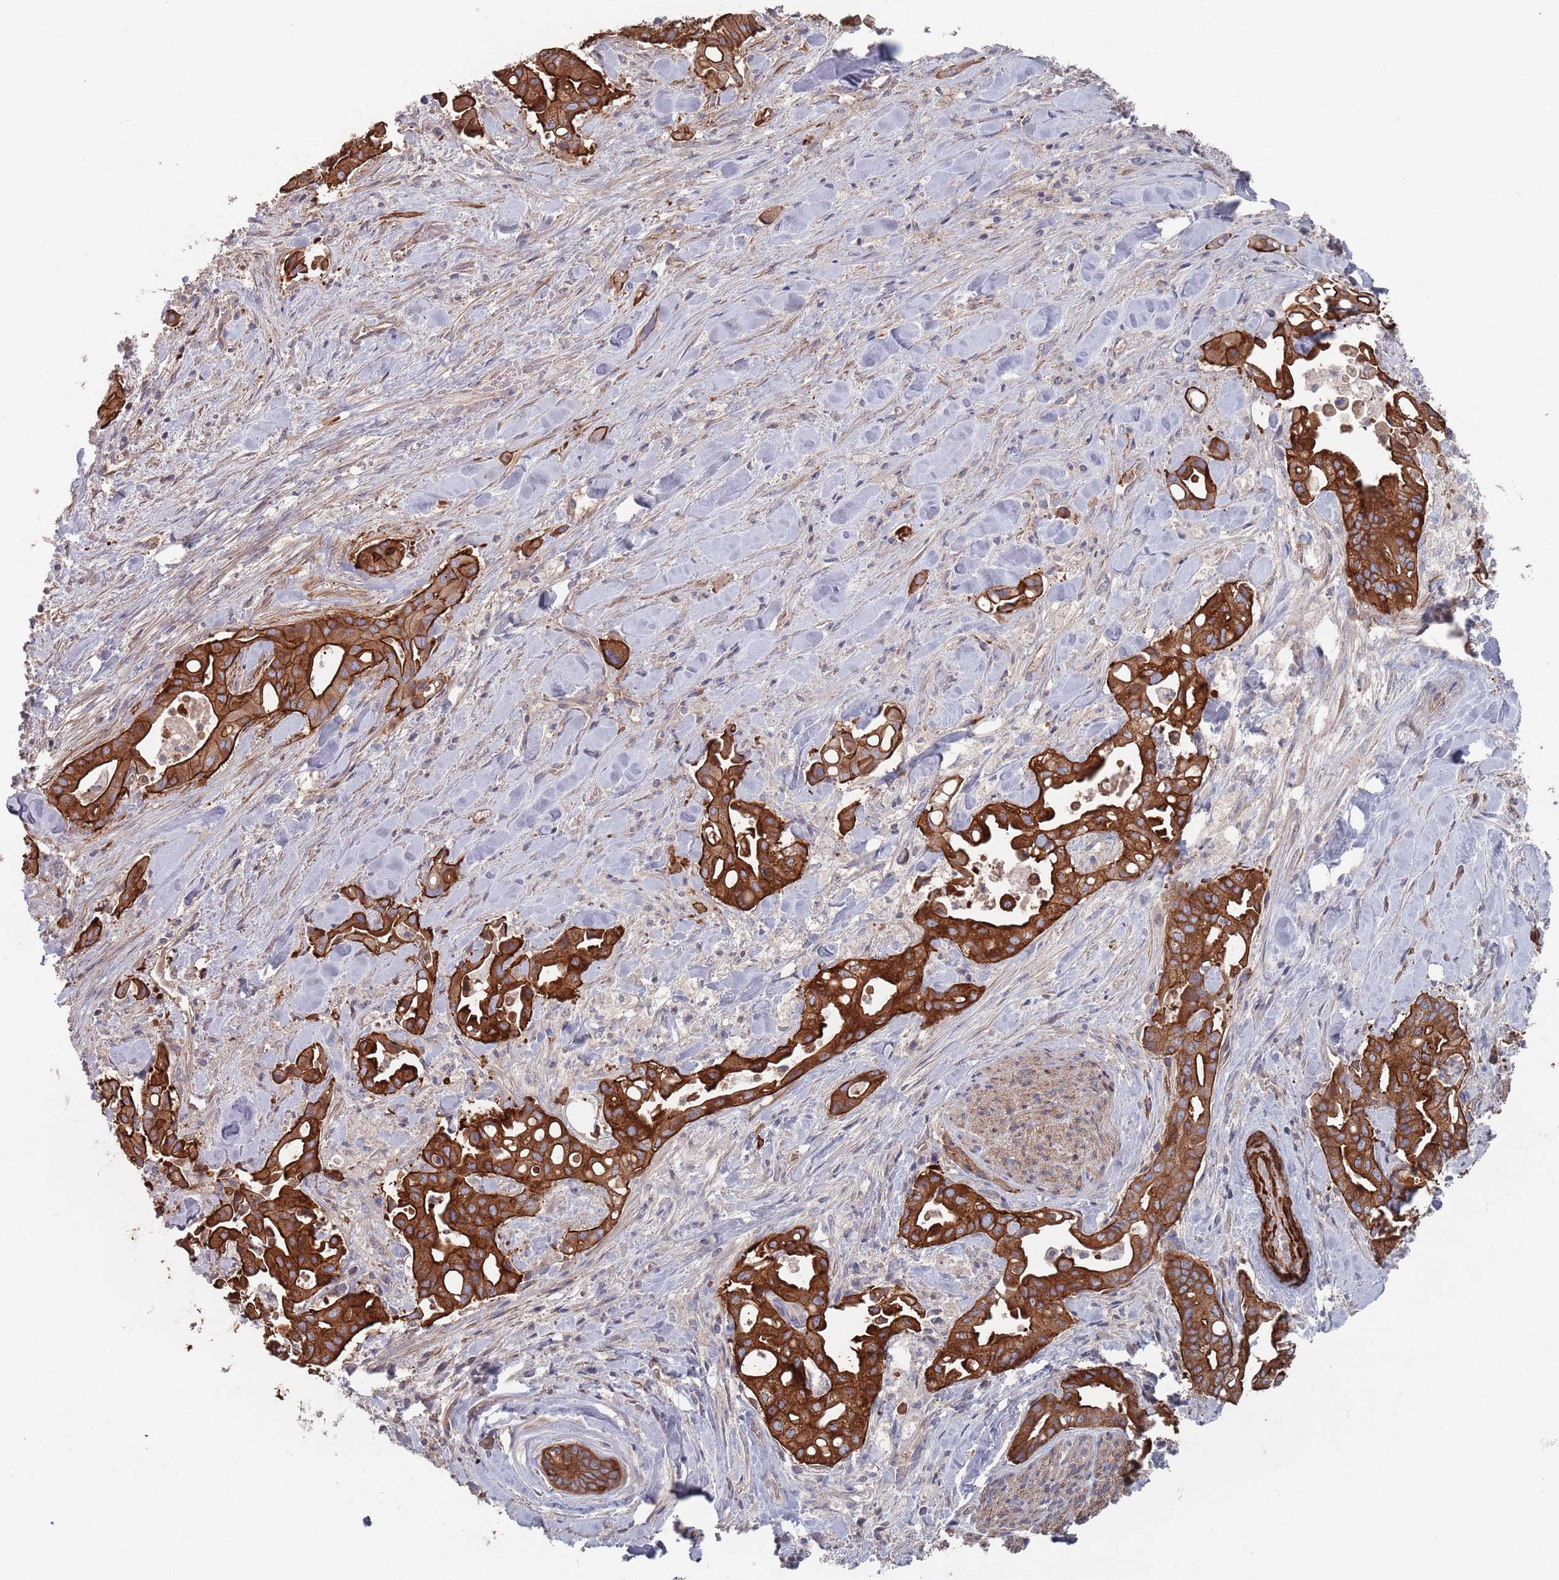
{"staining": {"intensity": "strong", "quantity": ">75%", "location": "cytoplasmic/membranous"}, "tissue": "liver cancer", "cell_type": "Tumor cells", "image_type": "cancer", "snomed": [{"axis": "morphology", "description": "Cholangiocarcinoma"}, {"axis": "topography", "description": "Liver"}], "caption": "A brown stain labels strong cytoplasmic/membranous expression of a protein in human liver cancer tumor cells.", "gene": "PLEKHA4", "patient": {"sex": "female", "age": 68}}